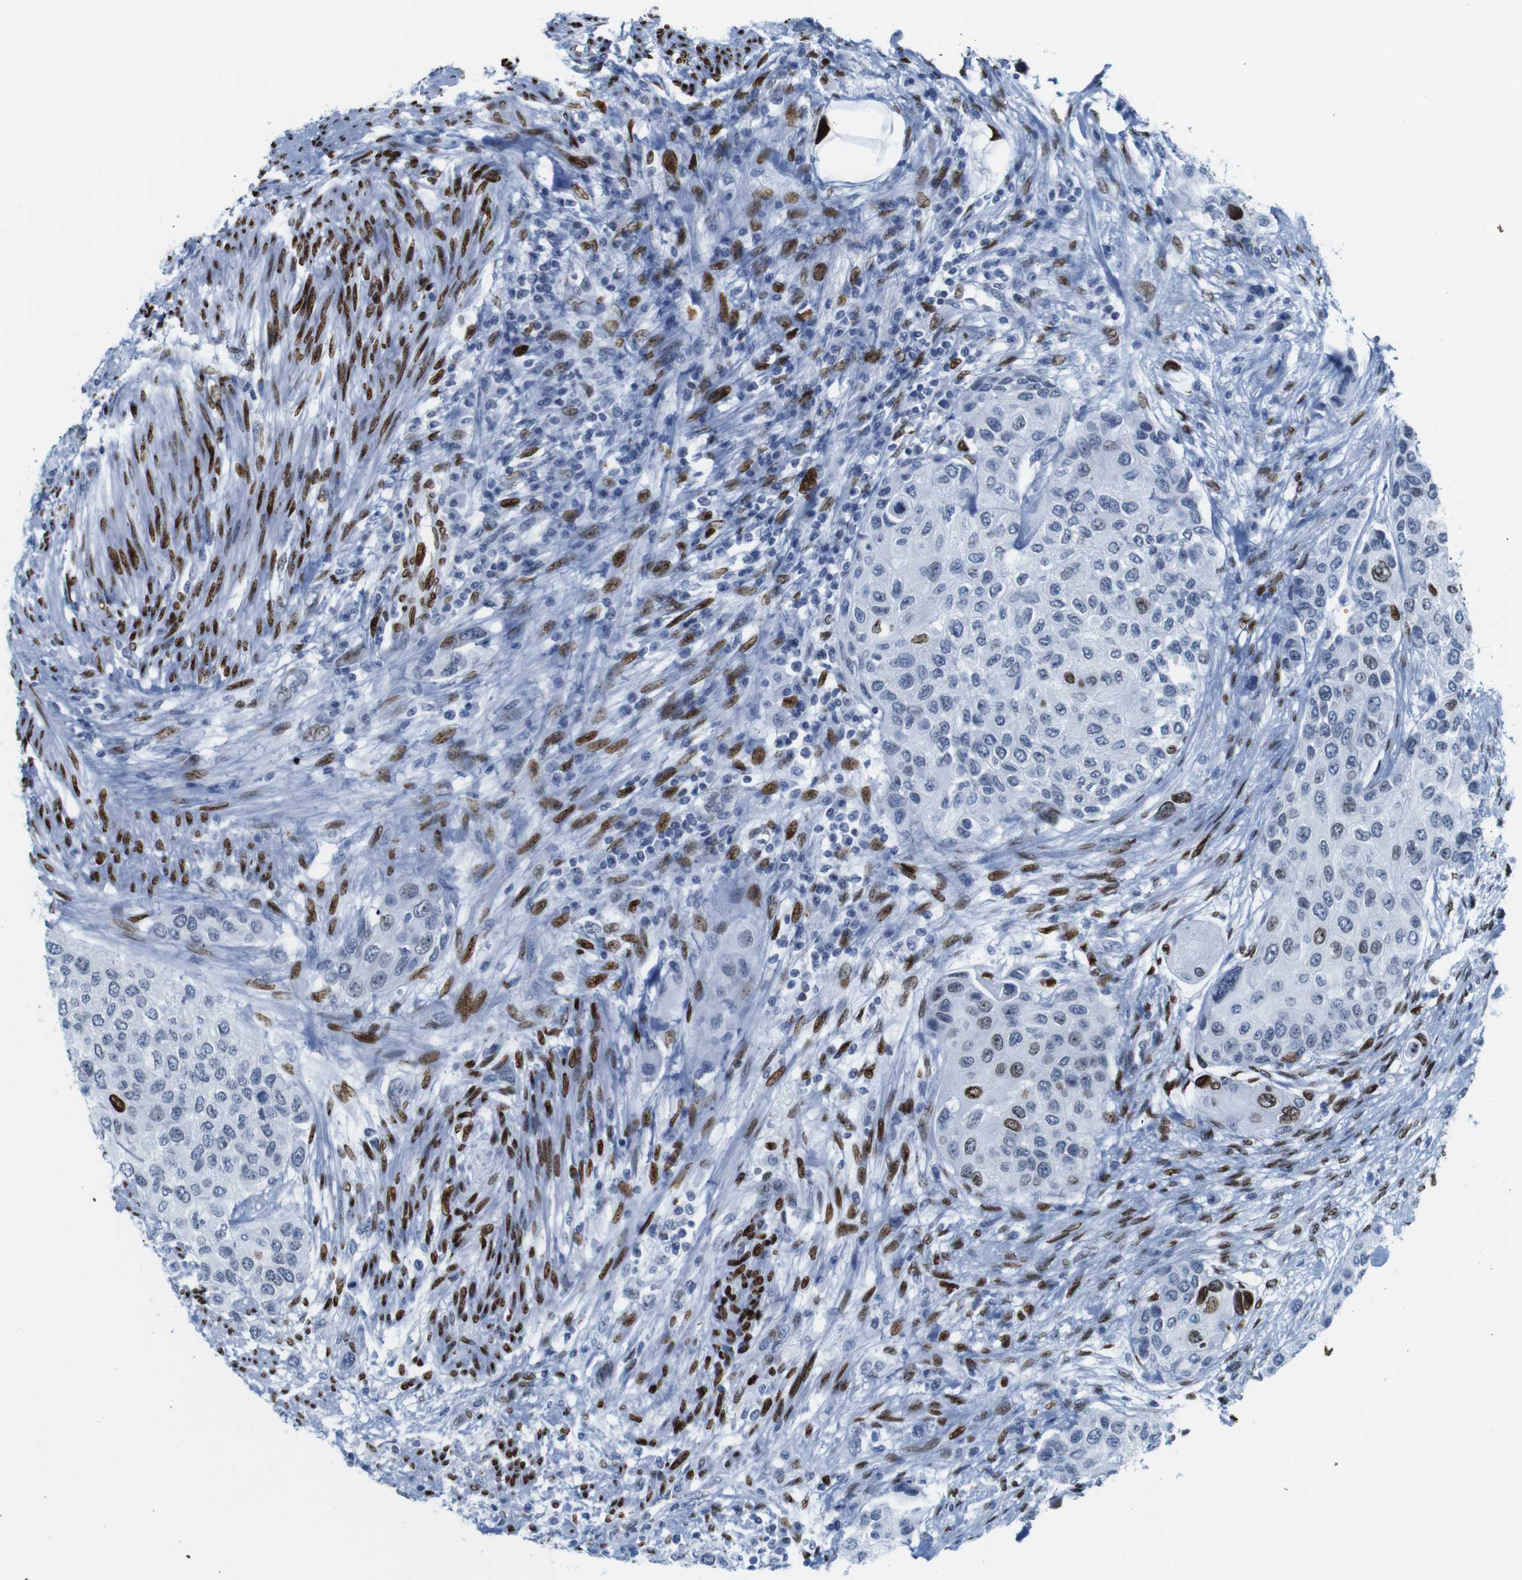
{"staining": {"intensity": "strong", "quantity": "25%-75%", "location": "nuclear"}, "tissue": "urothelial cancer", "cell_type": "Tumor cells", "image_type": "cancer", "snomed": [{"axis": "morphology", "description": "Urothelial carcinoma, High grade"}, {"axis": "topography", "description": "Urinary bladder"}], "caption": "Immunohistochemical staining of human urothelial cancer displays high levels of strong nuclear protein staining in about 25%-75% of tumor cells.", "gene": "NPIPB15", "patient": {"sex": "female", "age": 56}}